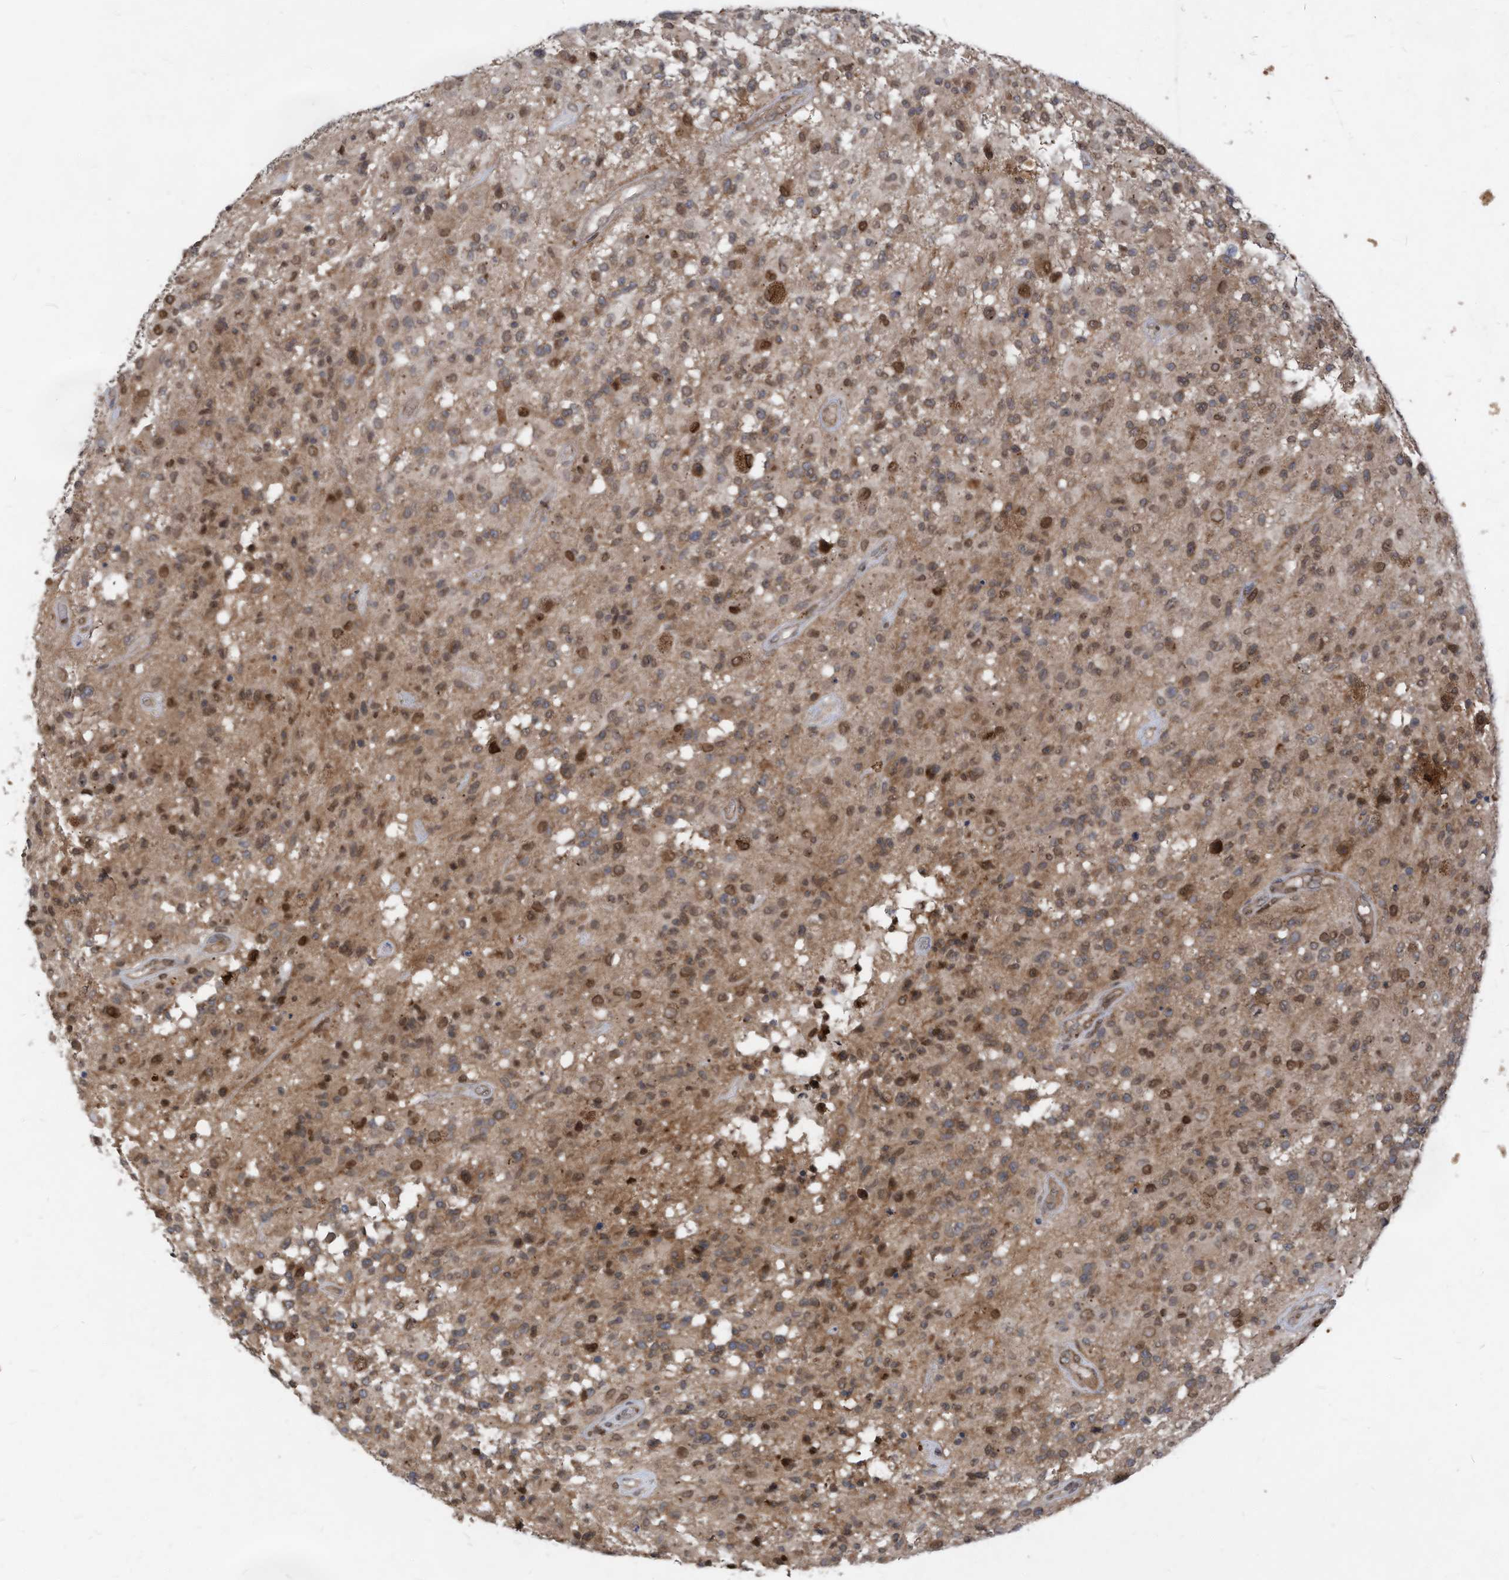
{"staining": {"intensity": "moderate", "quantity": ">75%", "location": "nuclear"}, "tissue": "glioma", "cell_type": "Tumor cells", "image_type": "cancer", "snomed": [{"axis": "morphology", "description": "Glioma, malignant, High grade"}, {"axis": "morphology", "description": "Glioblastoma, NOS"}, {"axis": "topography", "description": "Brain"}], "caption": "A micrograph of human glioblastoma stained for a protein exhibits moderate nuclear brown staining in tumor cells.", "gene": "KPNB1", "patient": {"sex": "male", "age": 60}}